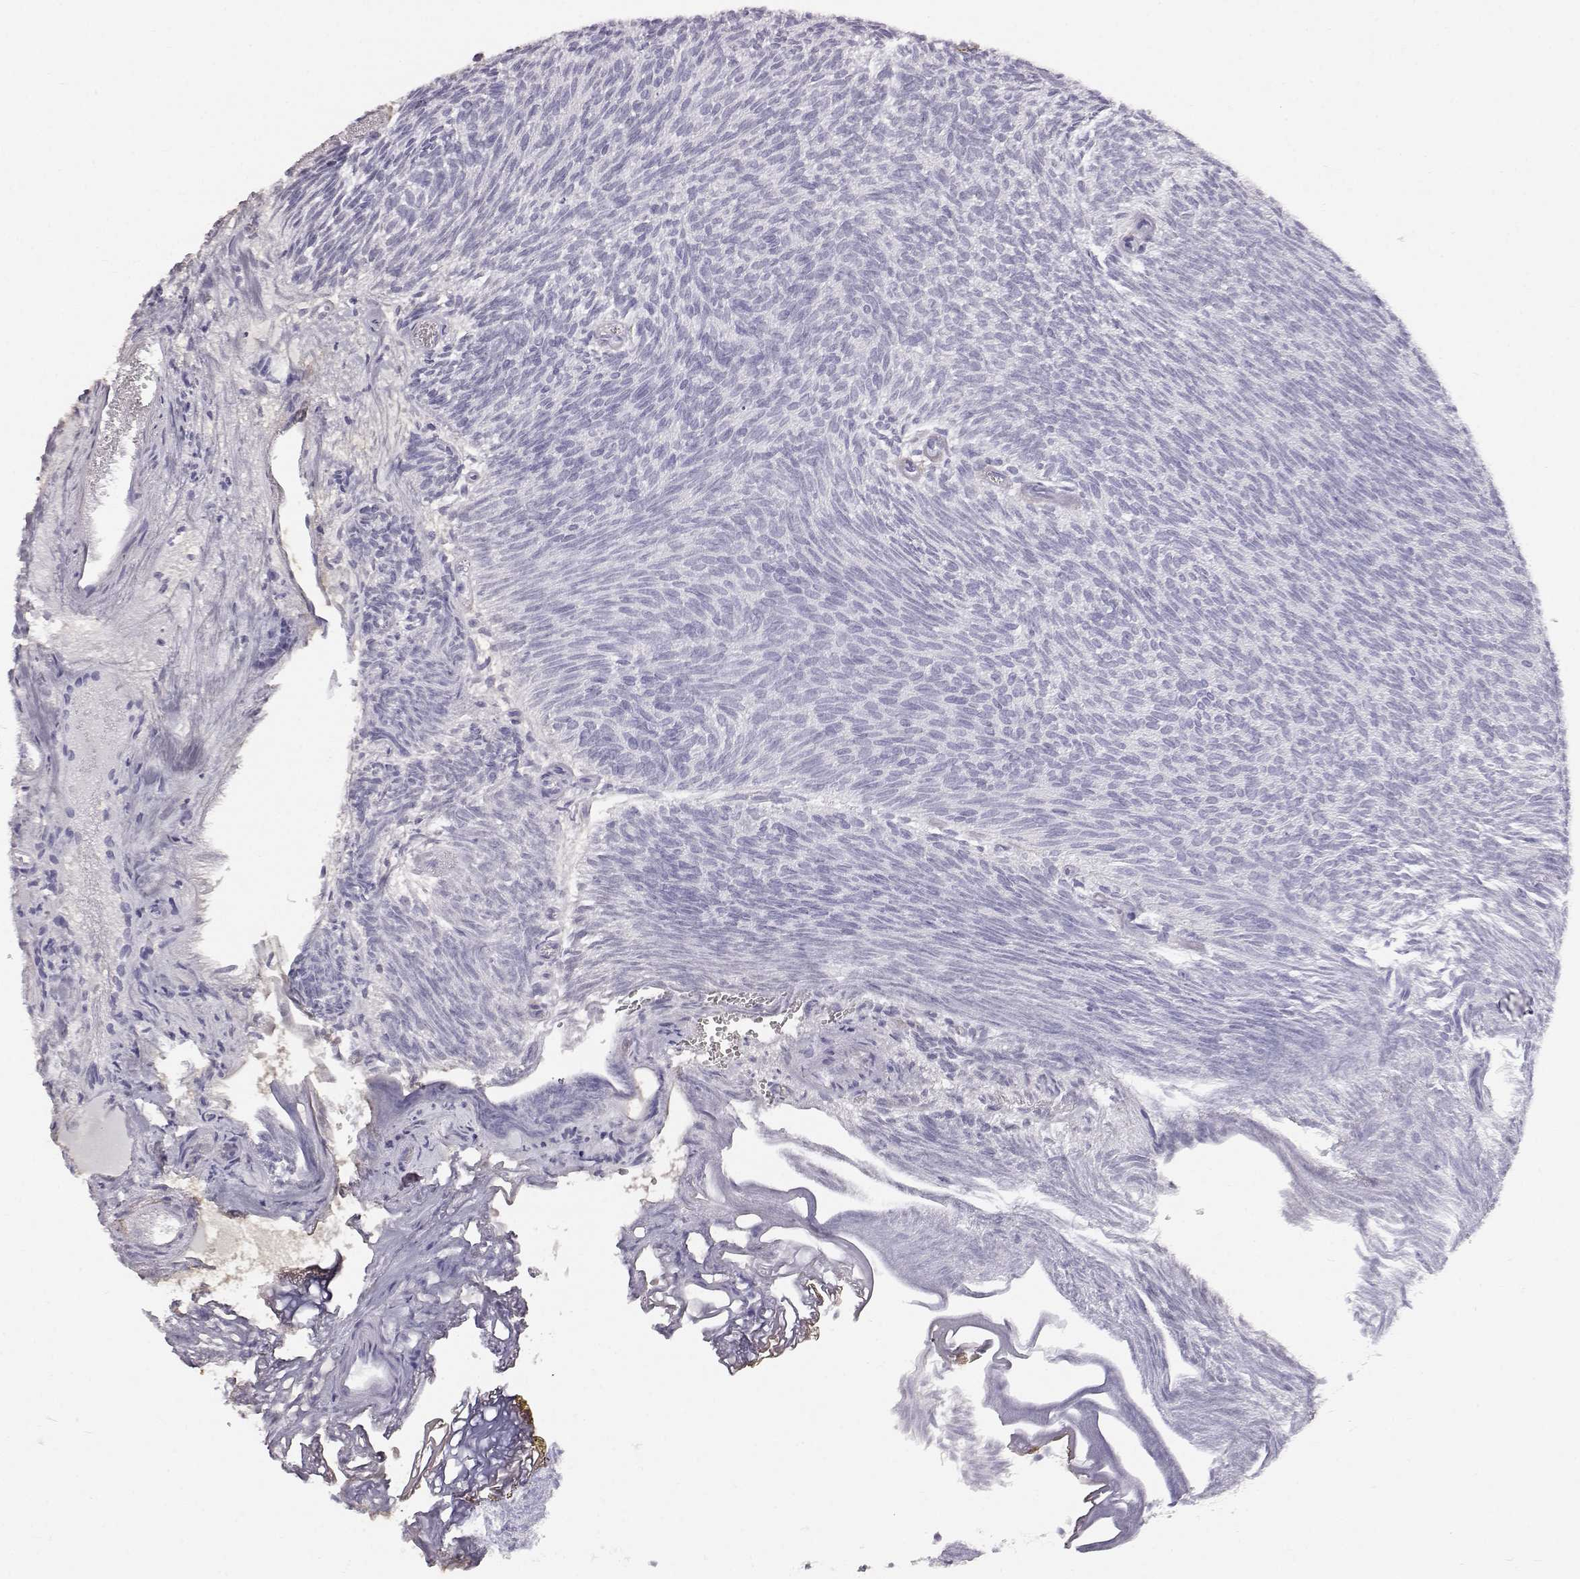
{"staining": {"intensity": "negative", "quantity": "none", "location": "none"}, "tissue": "urothelial cancer", "cell_type": "Tumor cells", "image_type": "cancer", "snomed": [{"axis": "morphology", "description": "Urothelial carcinoma, Low grade"}, {"axis": "topography", "description": "Urinary bladder"}], "caption": "An image of human low-grade urothelial carcinoma is negative for staining in tumor cells.", "gene": "KRTAP16-1", "patient": {"sex": "male", "age": 77}}